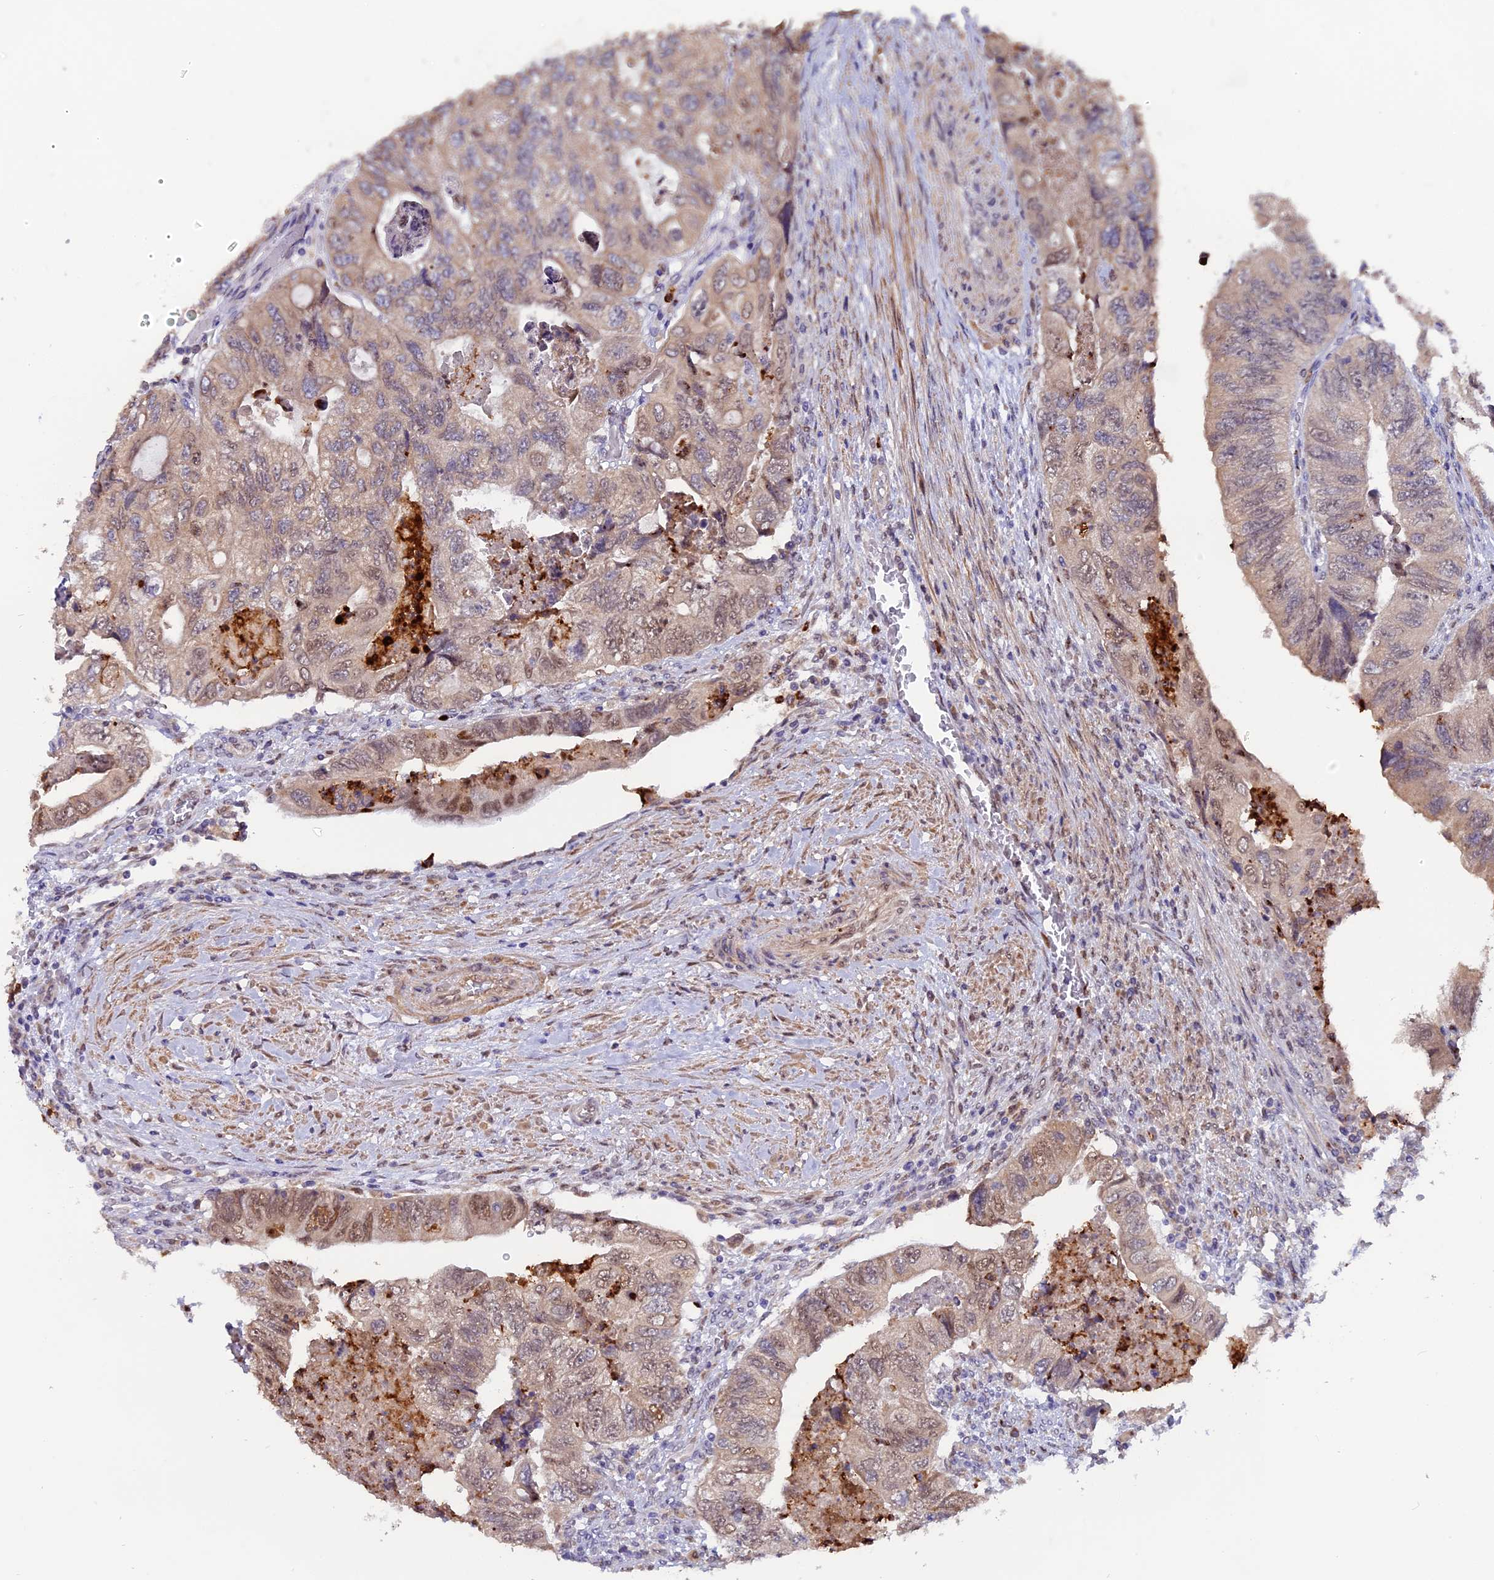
{"staining": {"intensity": "weak", "quantity": "25%-75%", "location": "cytoplasmic/membranous,nuclear"}, "tissue": "colorectal cancer", "cell_type": "Tumor cells", "image_type": "cancer", "snomed": [{"axis": "morphology", "description": "Adenocarcinoma, NOS"}, {"axis": "topography", "description": "Rectum"}], "caption": "This is an image of immunohistochemistry staining of colorectal cancer, which shows weak expression in the cytoplasmic/membranous and nuclear of tumor cells.", "gene": "FAM118B", "patient": {"sex": "male", "age": 63}}